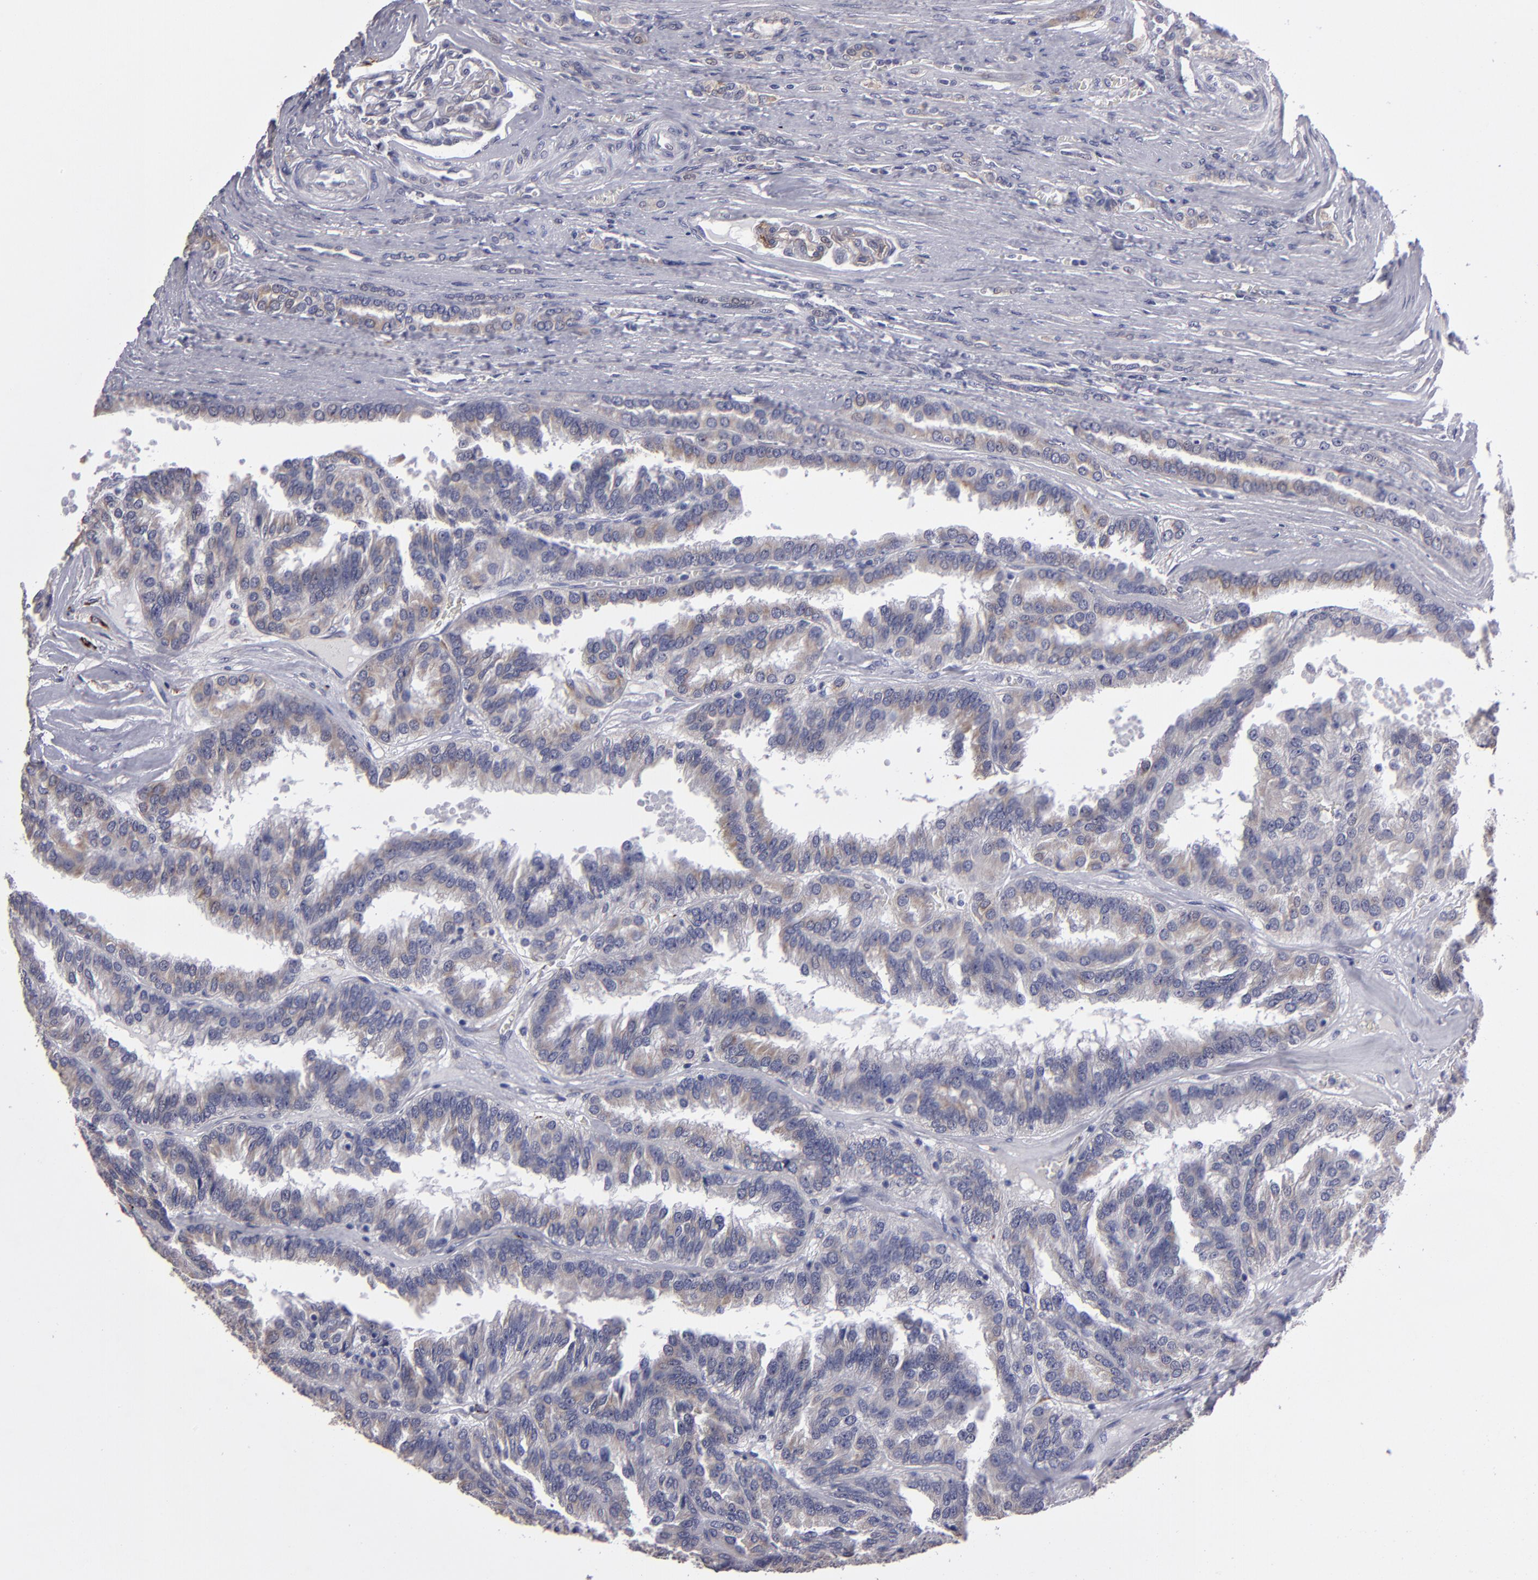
{"staining": {"intensity": "weak", "quantity": "25%-75%", "location": "cytoplasmic/membranous"}, "tissue": "renal cancer", "cell_type": "Tumor cells", "image_type": "cancer", "snomed": [{"axis": "morphology", "description": "Adenocarcinoma, NOS"}, {"axis": "topography", "description": "Kidney"}], "caption": "Protein staining by IHC demonstrates weak cytoplasmic/membranous staining in approximately 25%-75% of tumor cells in renal cancer. (DAB (3,3'-diaminobenzidine) IHC, brown staining for protein, blue staining for nuclei).", "gene": "ZNF175", "patient": {"sex": "male", "age": 46}}